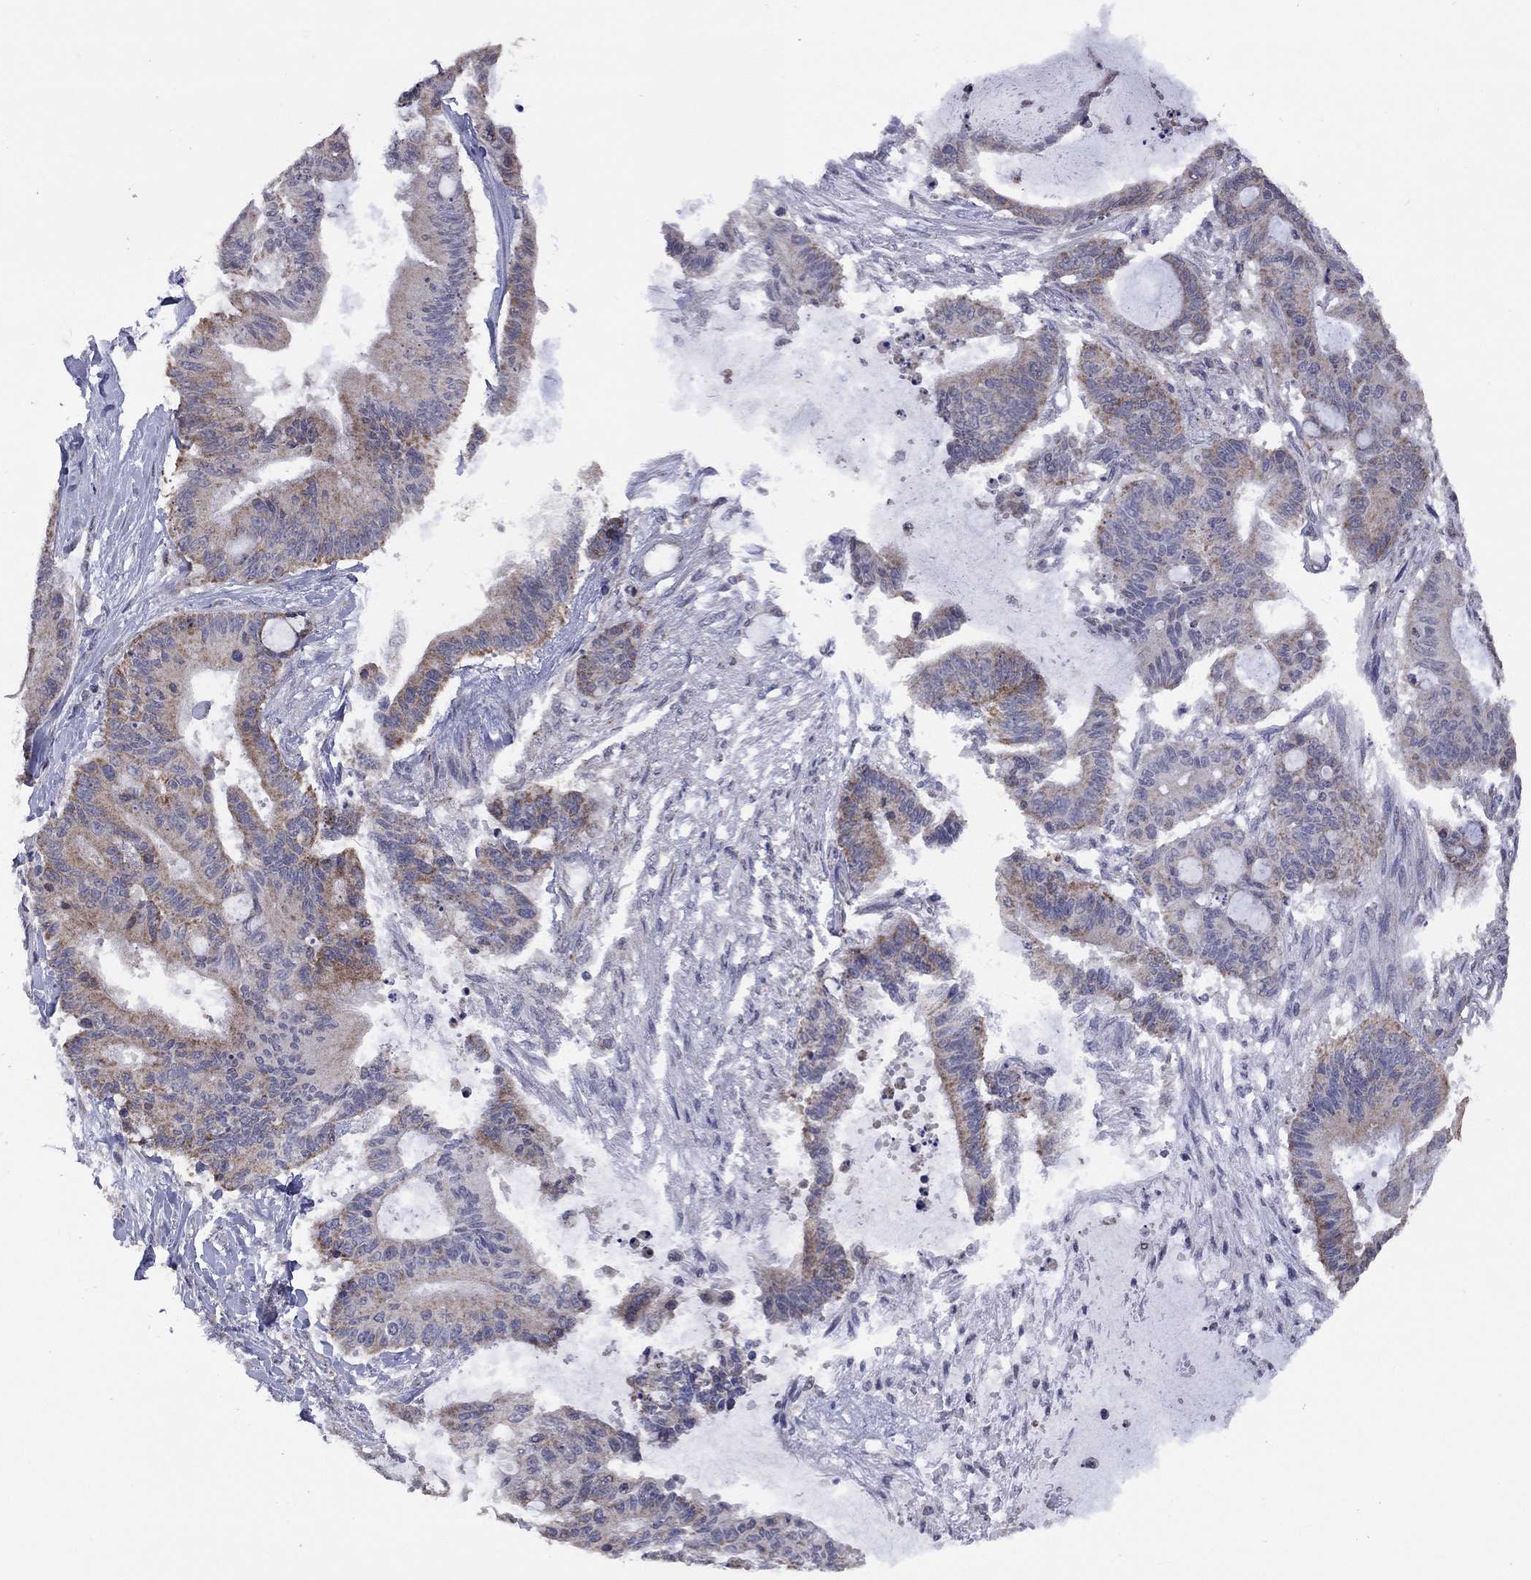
{"staining": {"intensity": "strong", "quantity": "<25%", "location": "cytoplasmic/membranous"}, "tissue": "liver cancer", "cell_type": "Tumor cells", "image_type": "cancer", "snomed": [{"axis": "morphology", "description": "Normal tissue, NOS"}, {"axis": "morphology", "description": "Cholangiocarcinoma"}, {"axis": "topography", "description": "Liver"}, {"axis": "topography", "description": "Peripheral nerve tissue"}], "caption": "Protein staining demonstrates strong cytoplasmic/membranous expression in approximately <25% of tumor cells in liver cholangiocarcinoma.", "gene": "NDUFB1", "patient": {"sex": "female", "age": 73}}